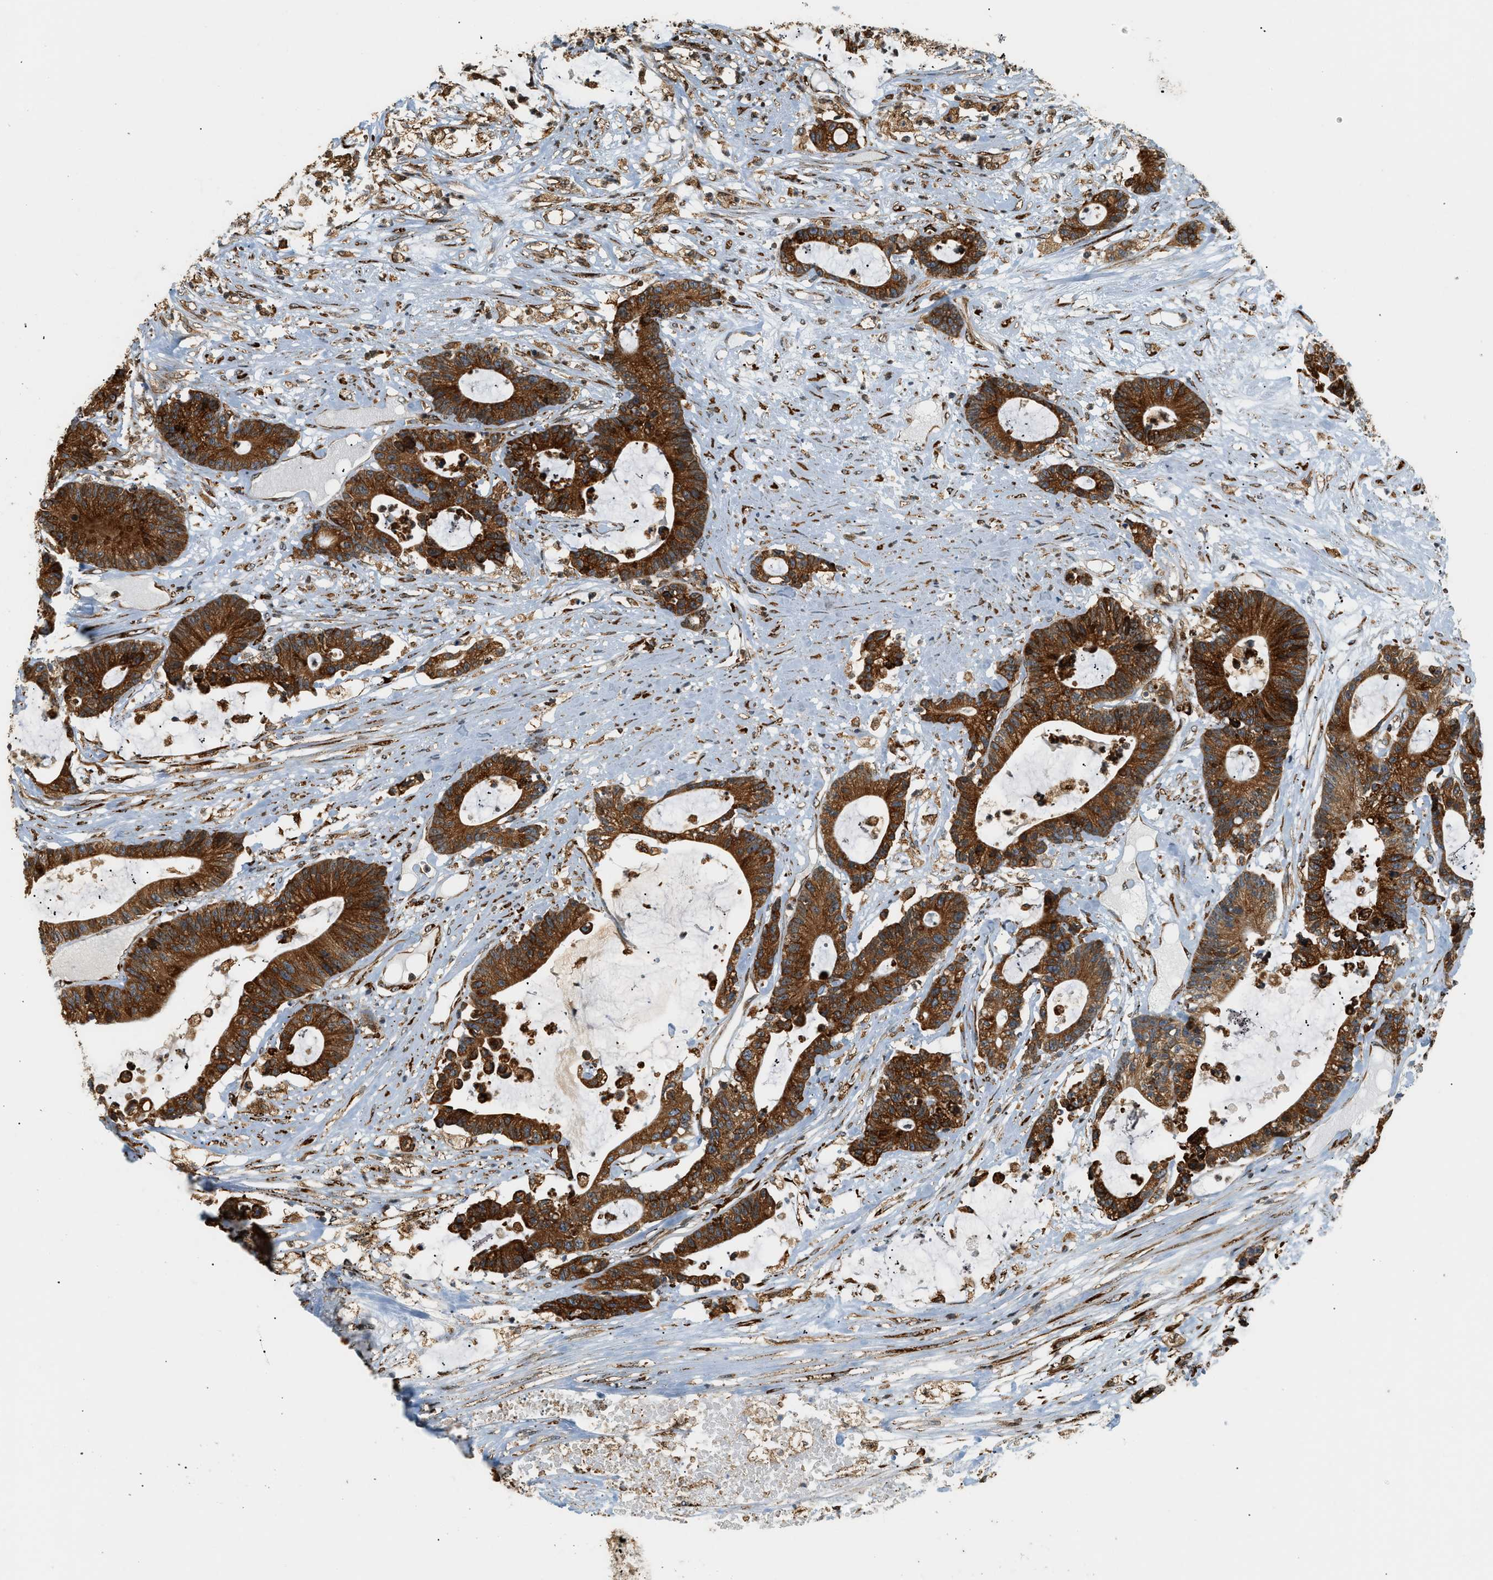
{"staining": {"intensity": "strong", "quantity": ">75%", "location": "cytoplasmic/membranous"}, "tissue": "colorectal cancer", "cell_type": "Tumor cells", "image_type": "cancer", "snomed": [{"axis": "morphology", "description": "Adenocarcinoma, NOS"}, {"axis": "topography", "description": "Colon"}], "caption": "Immunohistochemistry of human colorectal cancer displays high levels of strong cytoplasmic/membranous positivity in approximately >75% of tumor cells.", "gene": "SEMA4D", "patient": {"sex": "female", "age": 84}}